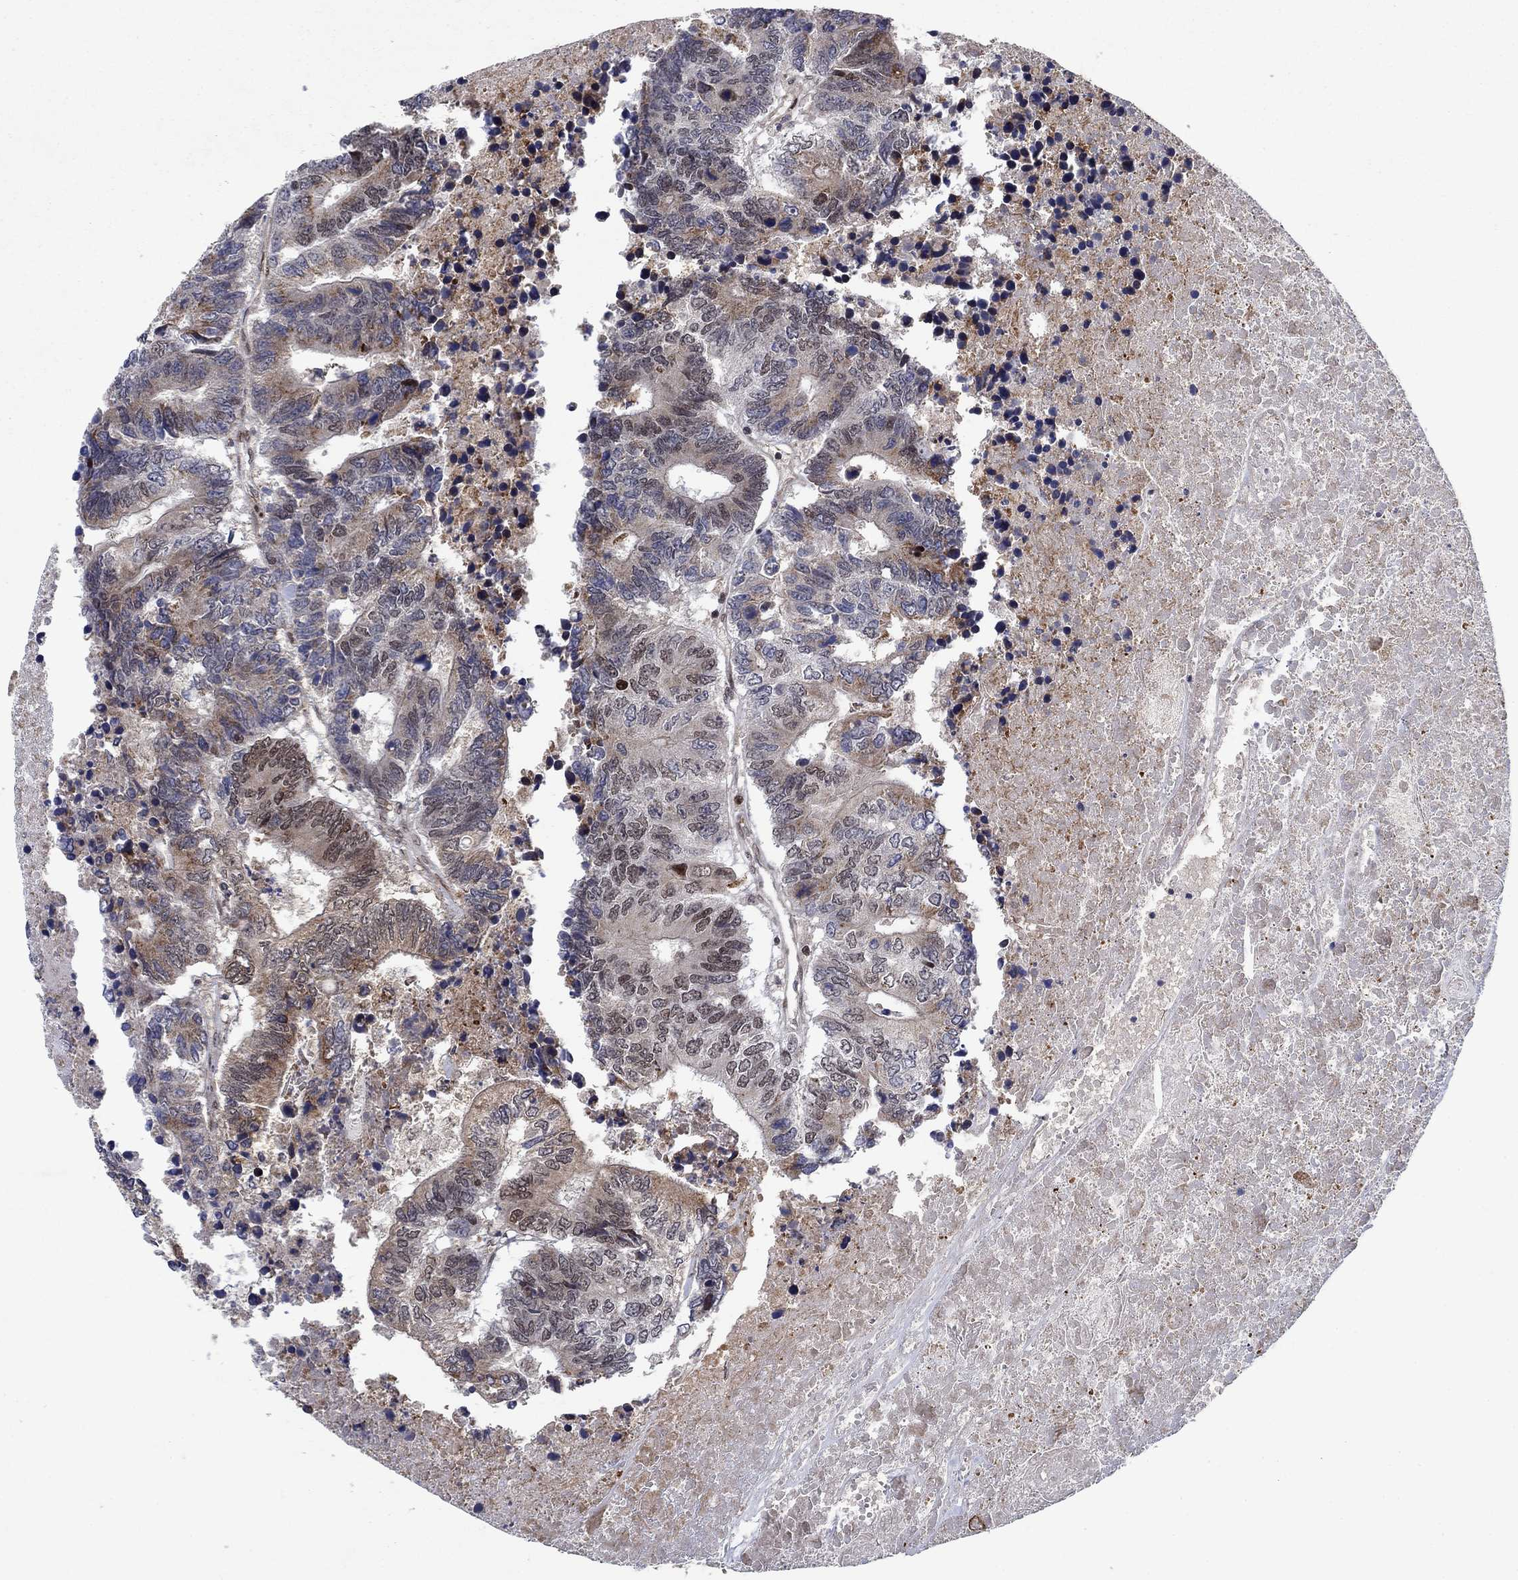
{"staining": {"intensity": "strong", "quantity": "<25%", "location": "cytoplasmic/membranous,nuclear"}, "tissue": "colorectal cancer", "cell_type": "Tumor cells", "image_type": "cancer", "snomed": [{"axis": "morphology", "description": "Adenocarcinoma, NOS"}, {"axis": "topography", "description": "Colon"}], "caption": "Colorectal cancer stained for a protein demonstrates strong cytoplasmic/membranous and nuclear positivity in tumor cells. The protein is shown in brown color, while the nuclei are stained blue.", "gene": "PRICKLE4", "patient": {"sex": "female", "age": 48}}